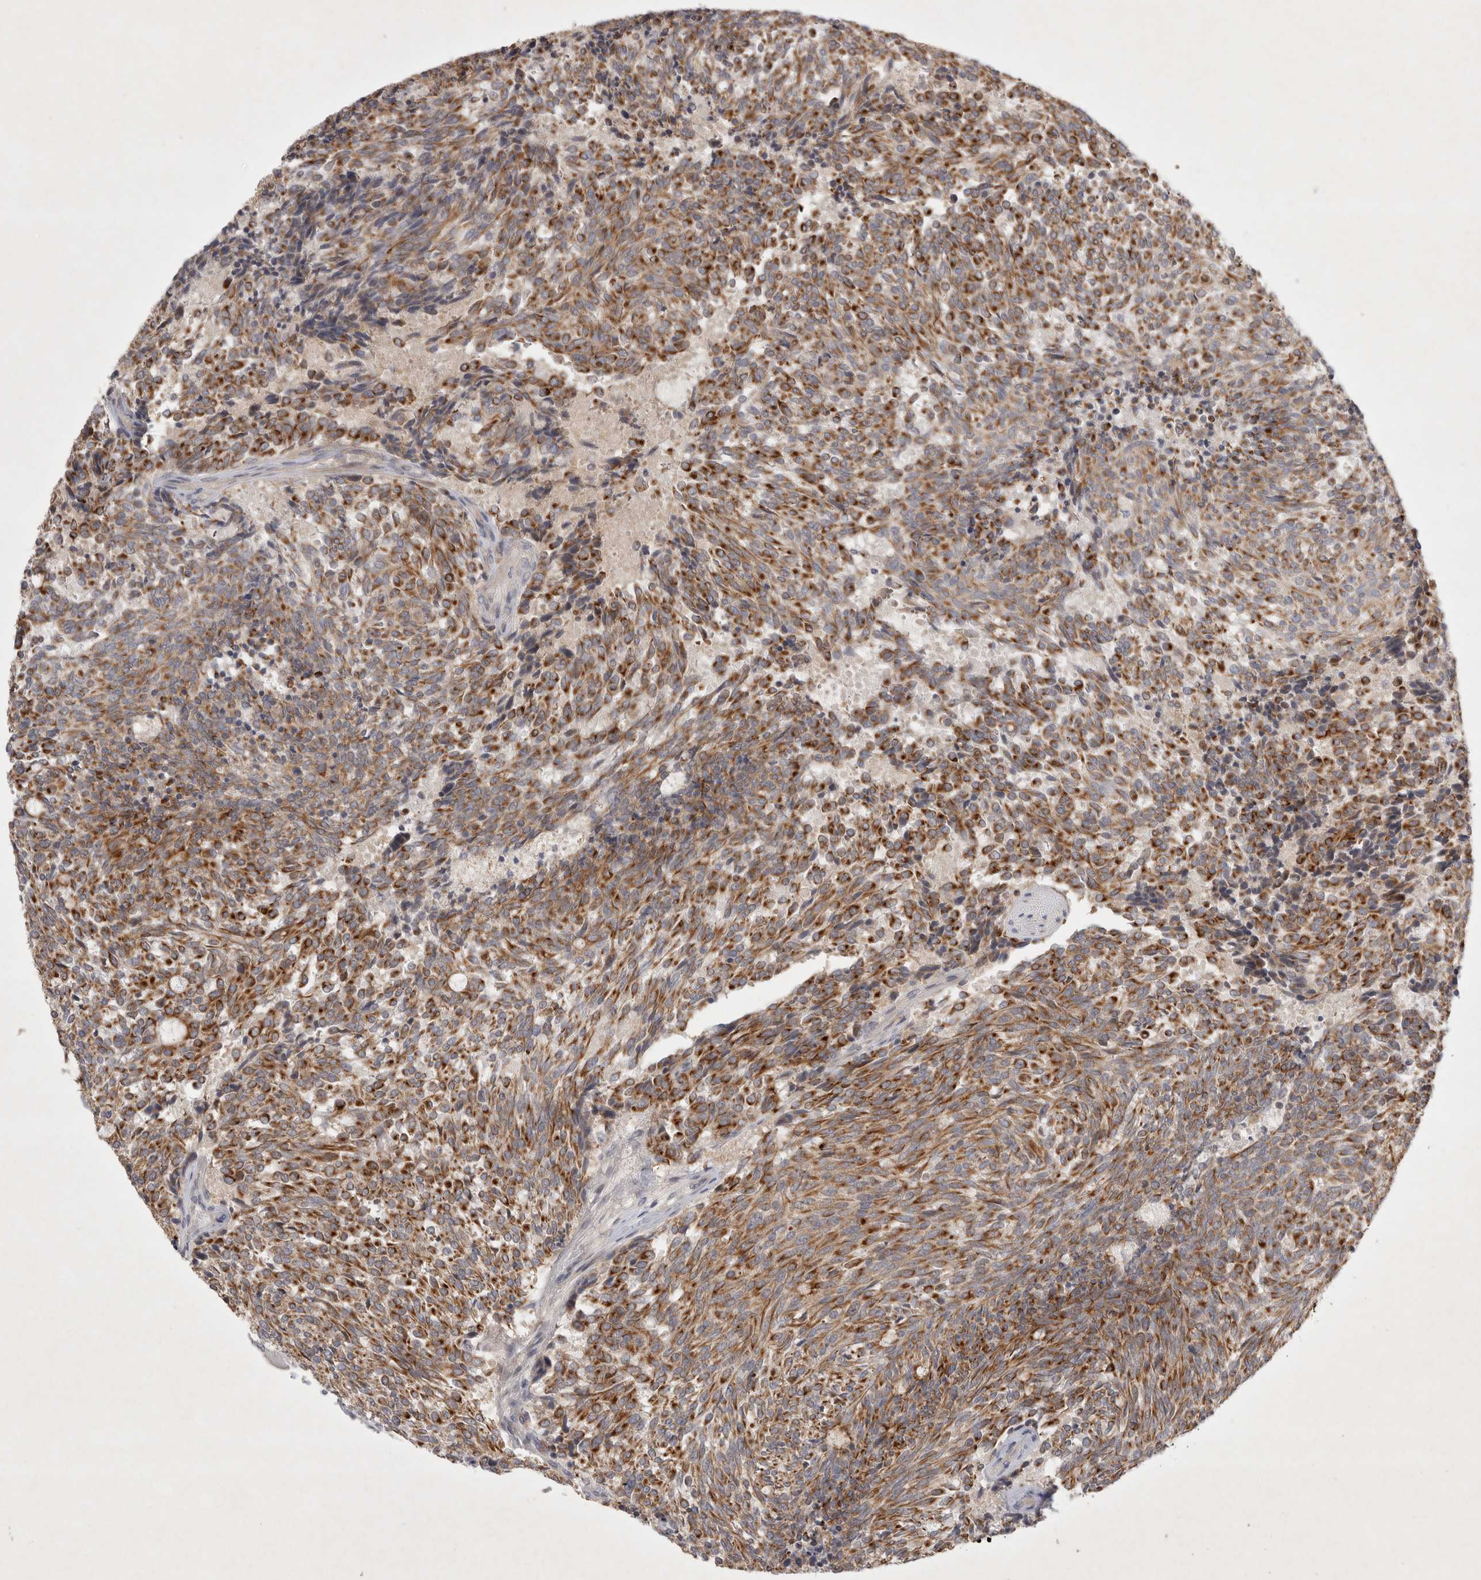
{"staining": {"intensity": "moderate", "quantity": ">75%", "location": "cytoplasmic/membranous"}, "tissue": "carcinoid", "cell_type": "Tumor cells", "image_type": "cancer", "snomed": [{"axis": "morphology", "description": "Carcinoid, malignant, NOS"}, {"axis": "topography", "description": "Pancreas"}], "caption": "Protein expression analysis of human carcinoid reveals moderate cytoplasmic/membranous expression in about >75% of tumor cells.", "gene": "BZW2", "patient": {"sex": "female", "age": 54}}